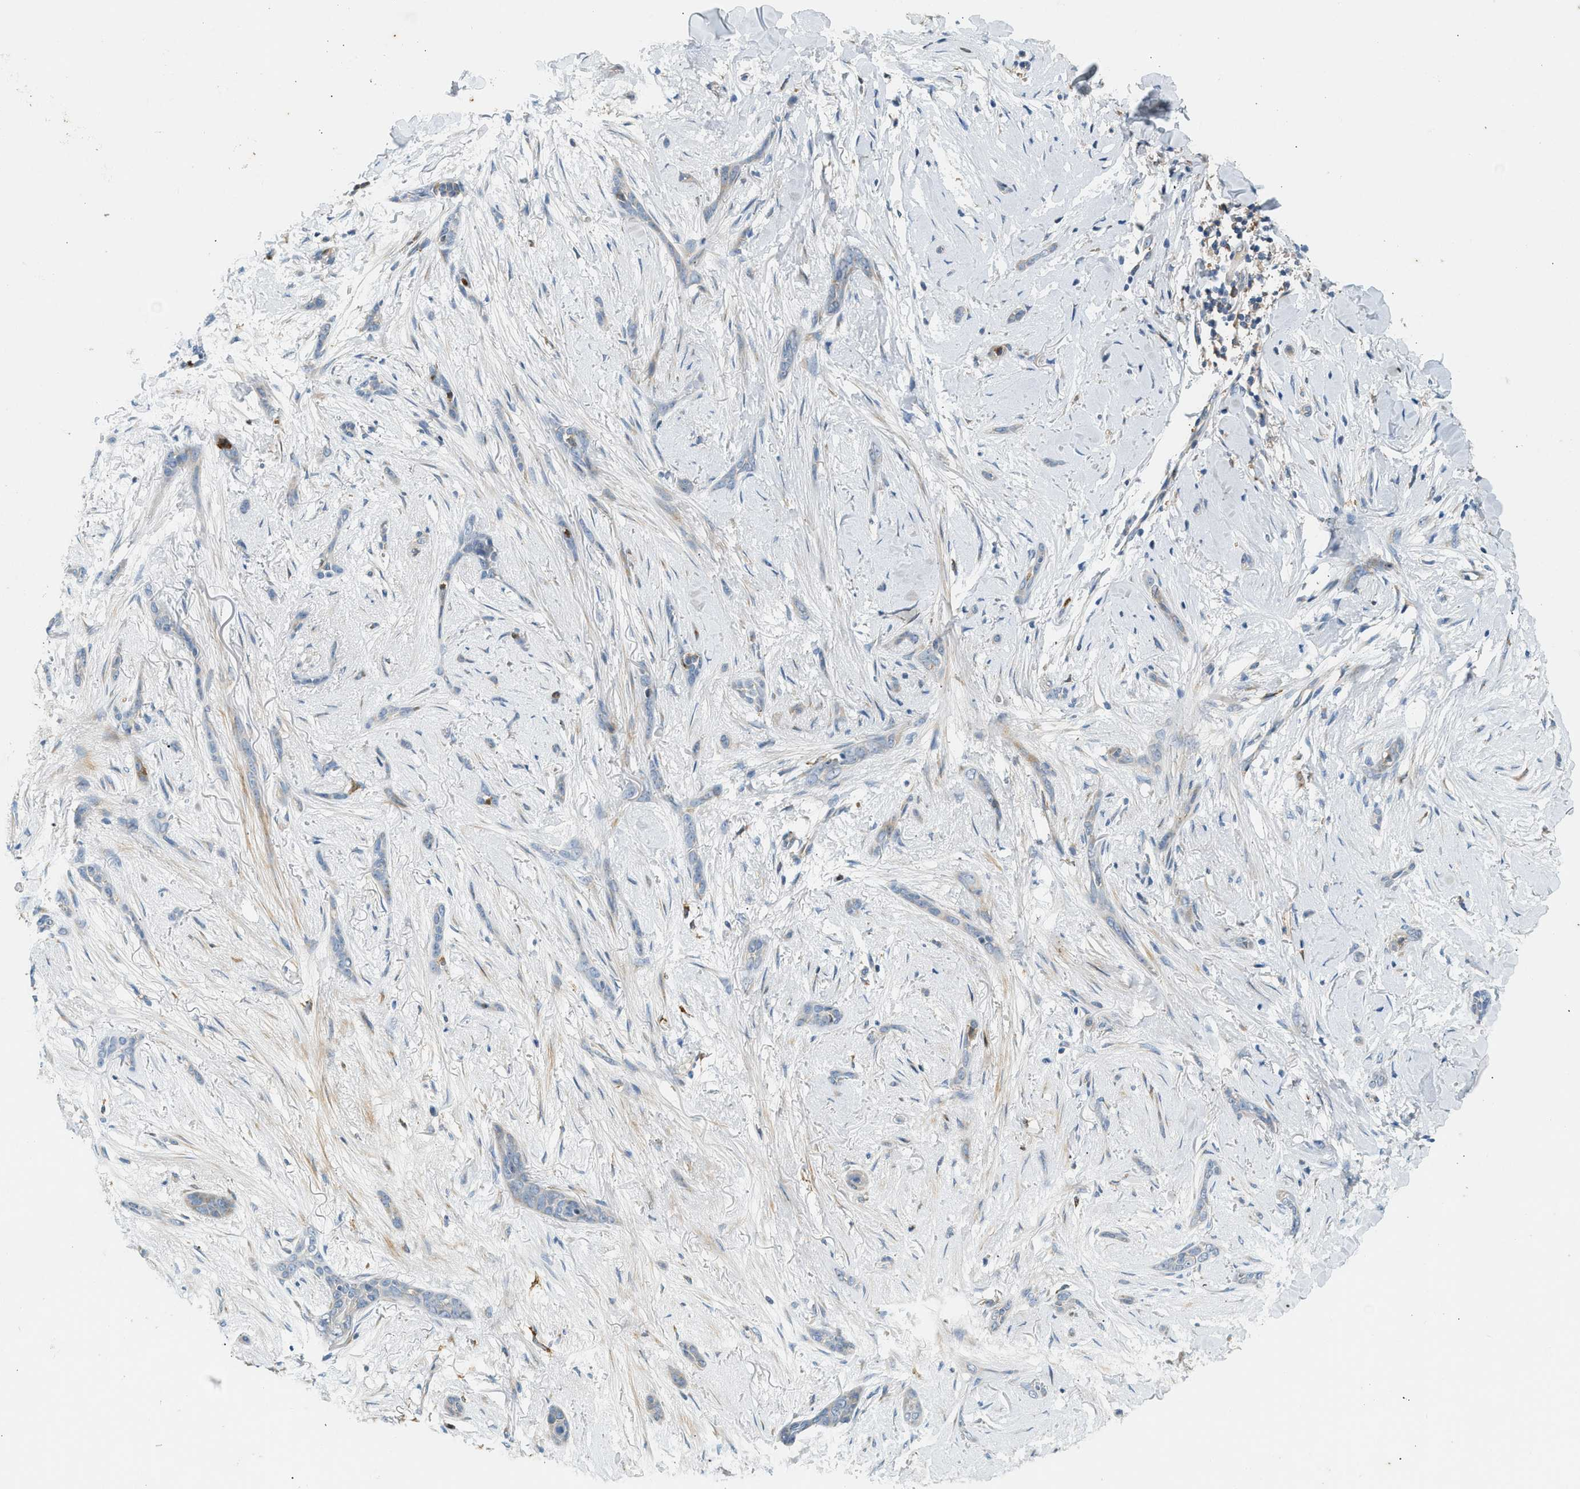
{"staining": {"intensity": "negative", "quantity": "none", "location": "none"}, "tissue": "skin cancer", "cell_type": "Tumor cells", "image_type": "cancer", "snomed": [{"axis": "morphology", "description": "Basal cell carcinoma"}, {"axis": "morphology", "description": "Adnexal tumor, benign"}, {"axis": "topography", "description": "Skin"}], "caption": "High magnification brightfield microscopy of skin basal cell carcinoma stained with DAB (3,3'-diaminobenzidine) (brown) and counterstained with hematoxylin (blue): tumor cells show no significant staining.", "gene": "CTSB", "patient": {"sex": "female", "age": 42}}